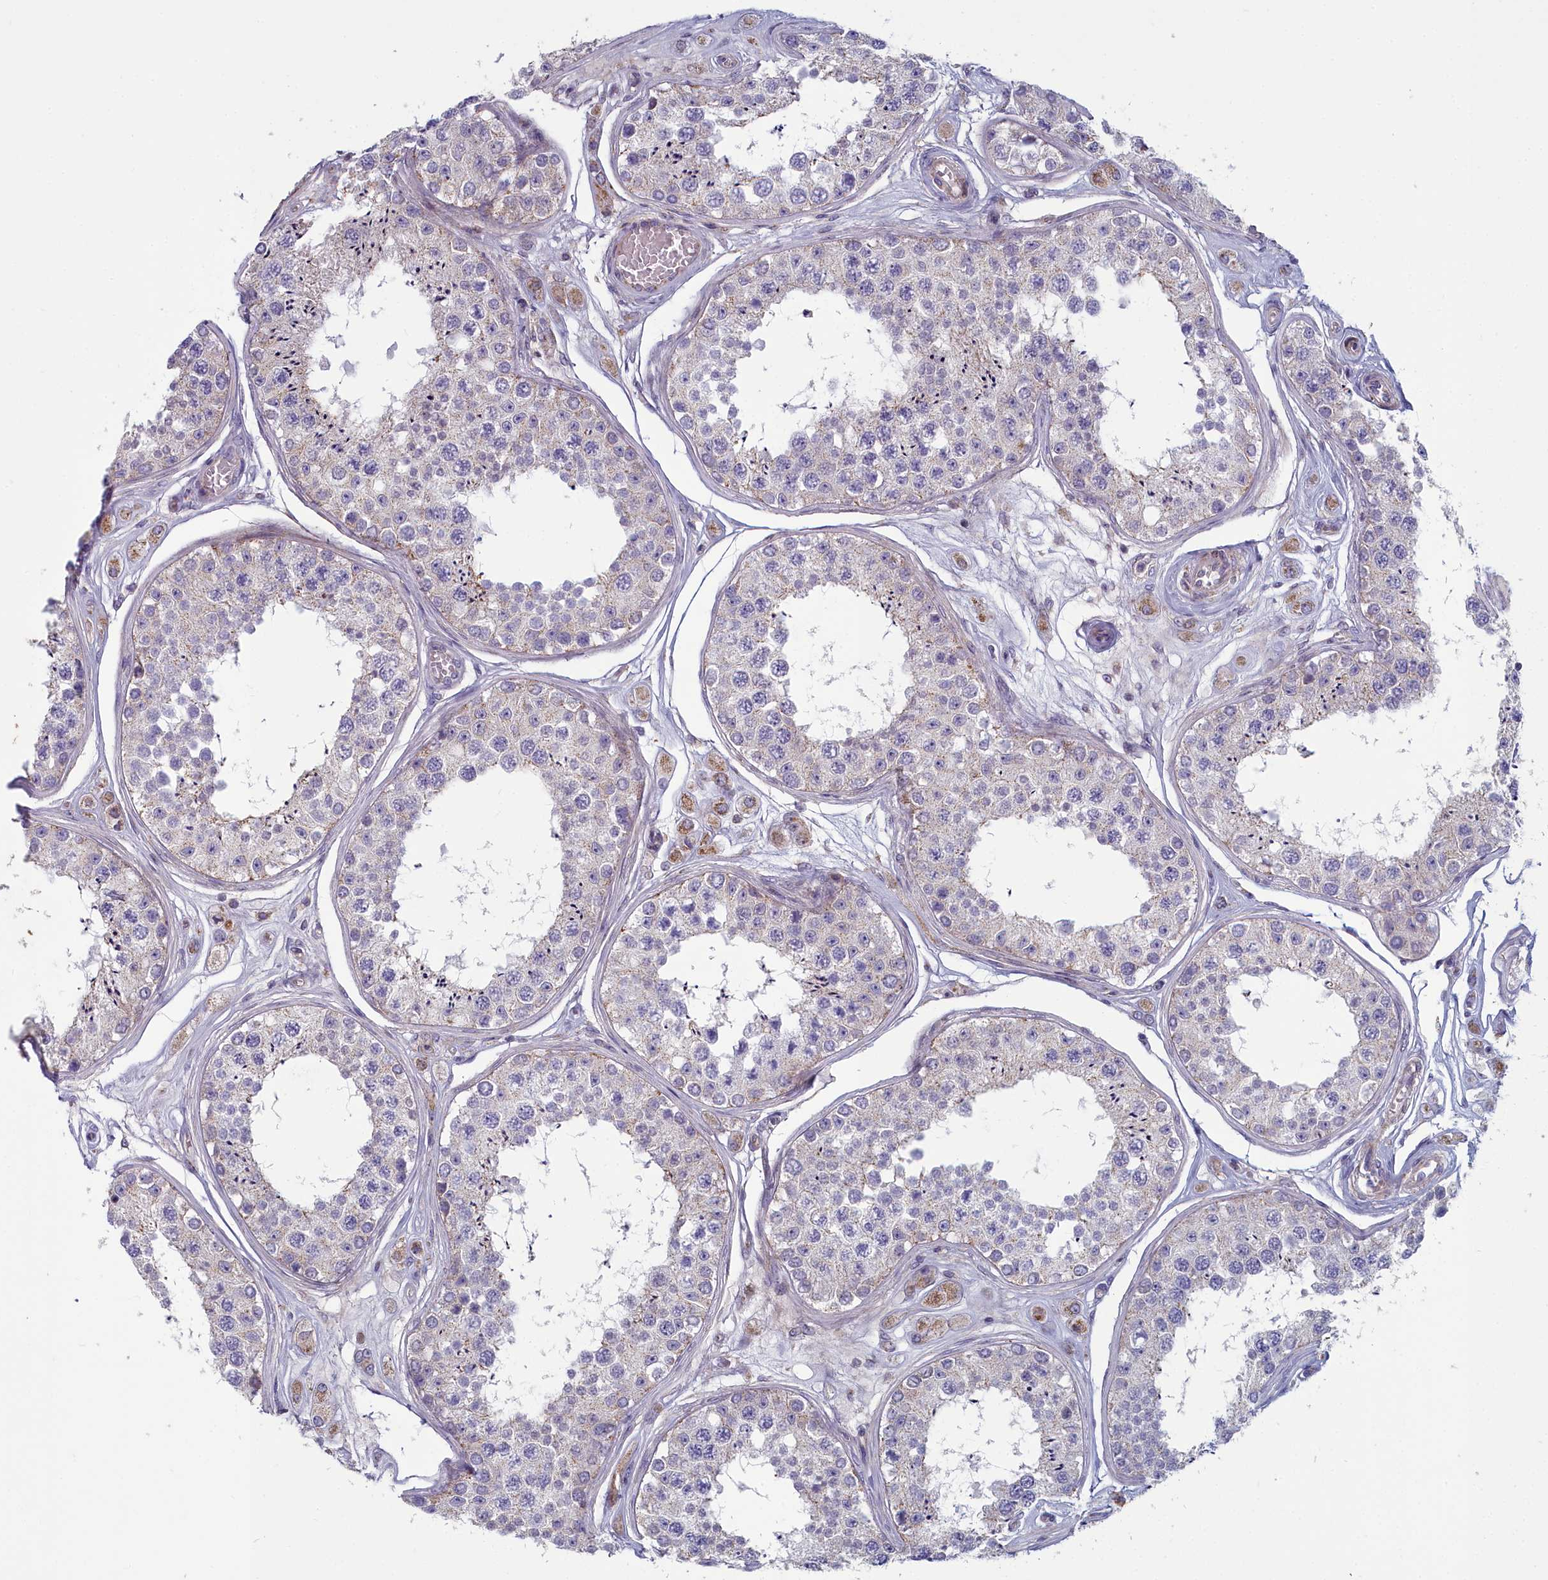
{"staining": {"intensity": "weak", "quantity": "<25%", "location": "cytoplasmic/membranous"}, "tissue": "testis", "cell_type": "Cells in seminiferous ducts", "image_type": "normal", "snomed": [{"axis": "morphology", "description": "Normal tissue, NOS"}, {"axis": "topography", "description": "Testis"}], "caption": "Image shows no significant protein positivity in cells in seminiferous ducts of benign testis. The staining was performed using DAB to visualize the protein expression in brown, while the nuclei were stained in blue with hematoxylin (Magnification: 20x).", "gene": "INSYN2A", "patient": {"sex": "male", "age": 25}}